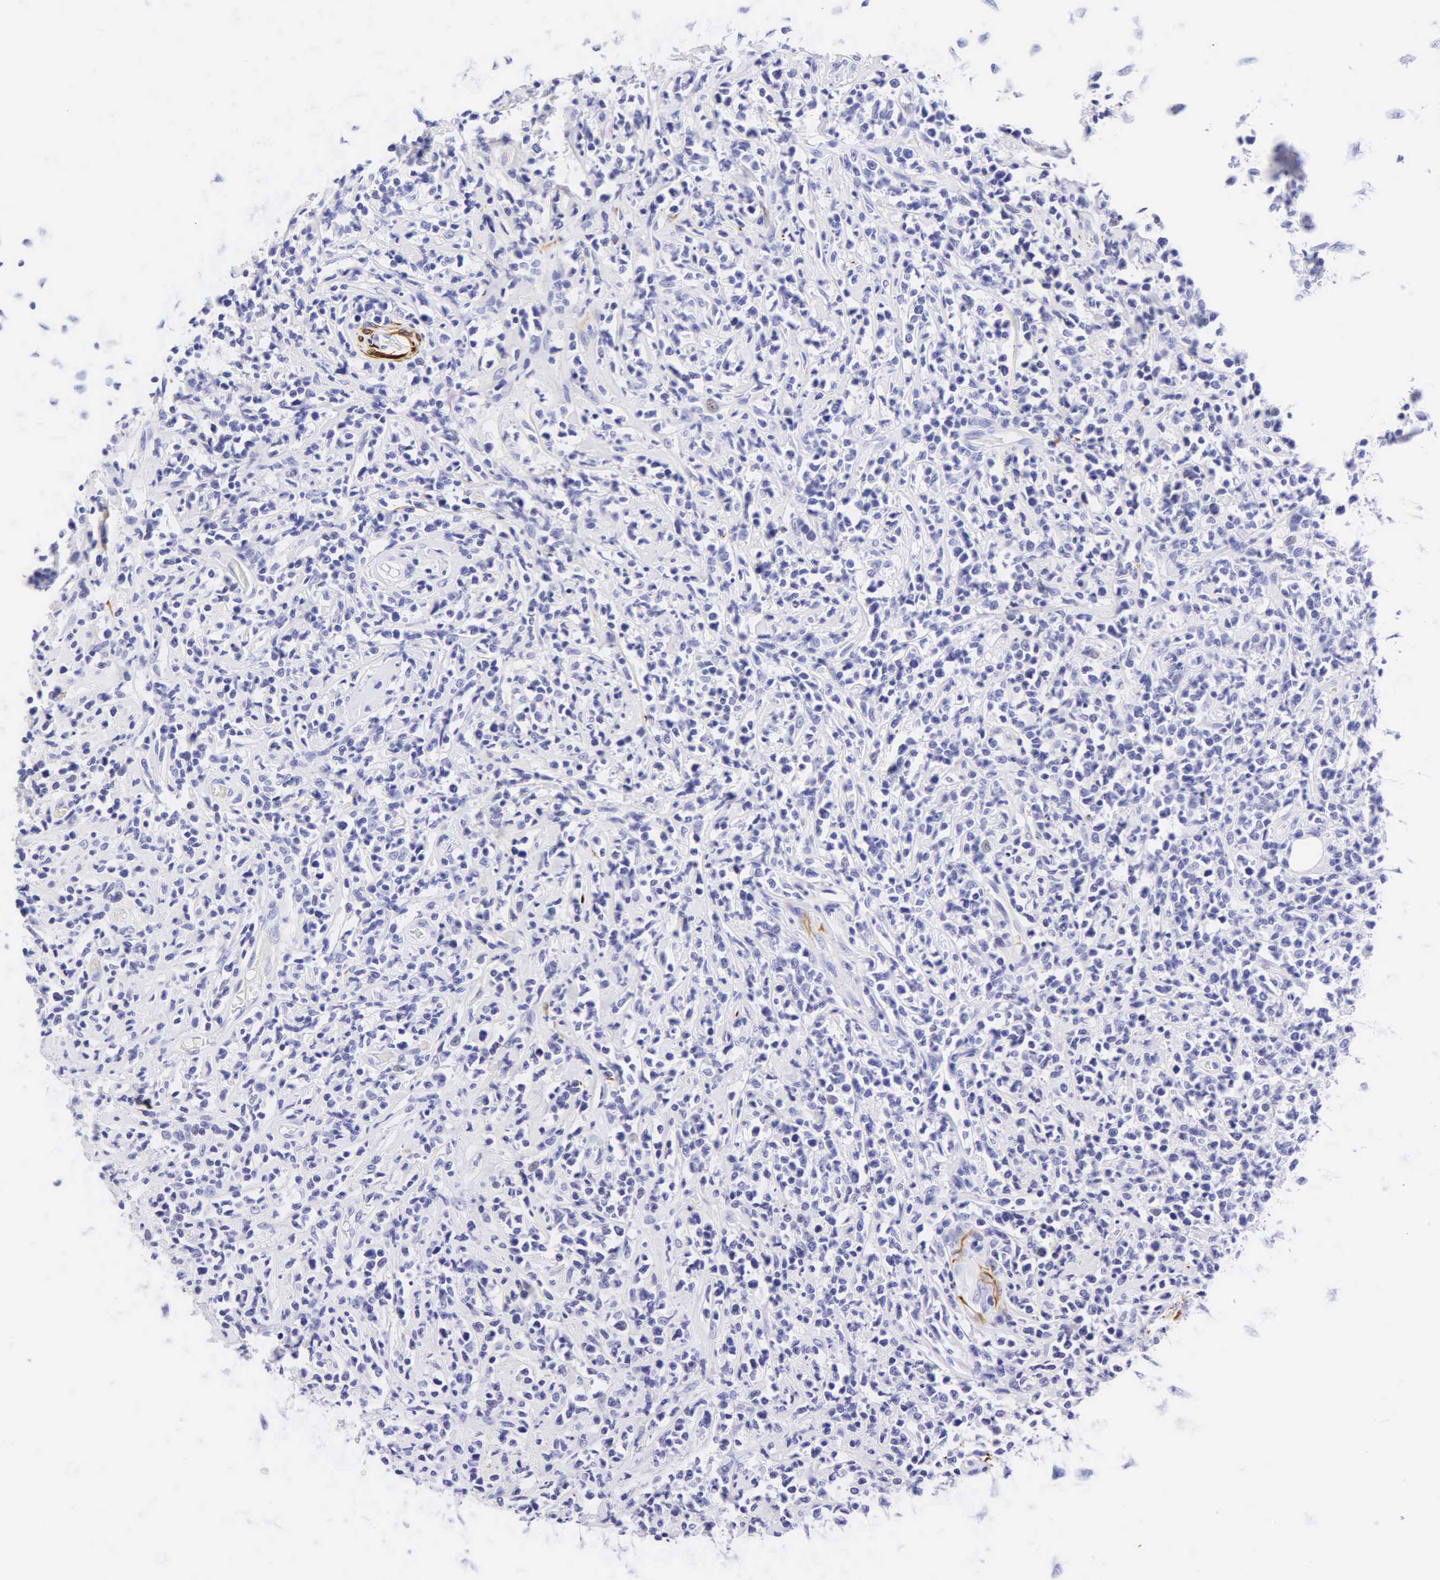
{"staining": {"intensity": "negative", "quantity": "none", "location": "none"}, "tissue": "lymphoma", "cell_type": "Tumor cells", "image_type": "cancer", "snomed": [{"axis": "morphology", "description": "Malignant lymphoma, non-Hodgkin's type, High grade"}, {"axis": "topography", "description": "Colon"}], "caption": "Immunohistochemistry (IHC) micrograph of lymphoma stained for a protein (brown), which demonstrates no expression in tumor cells.", "gene": "DES", "patient": {"sex": "male", "age": 82}}